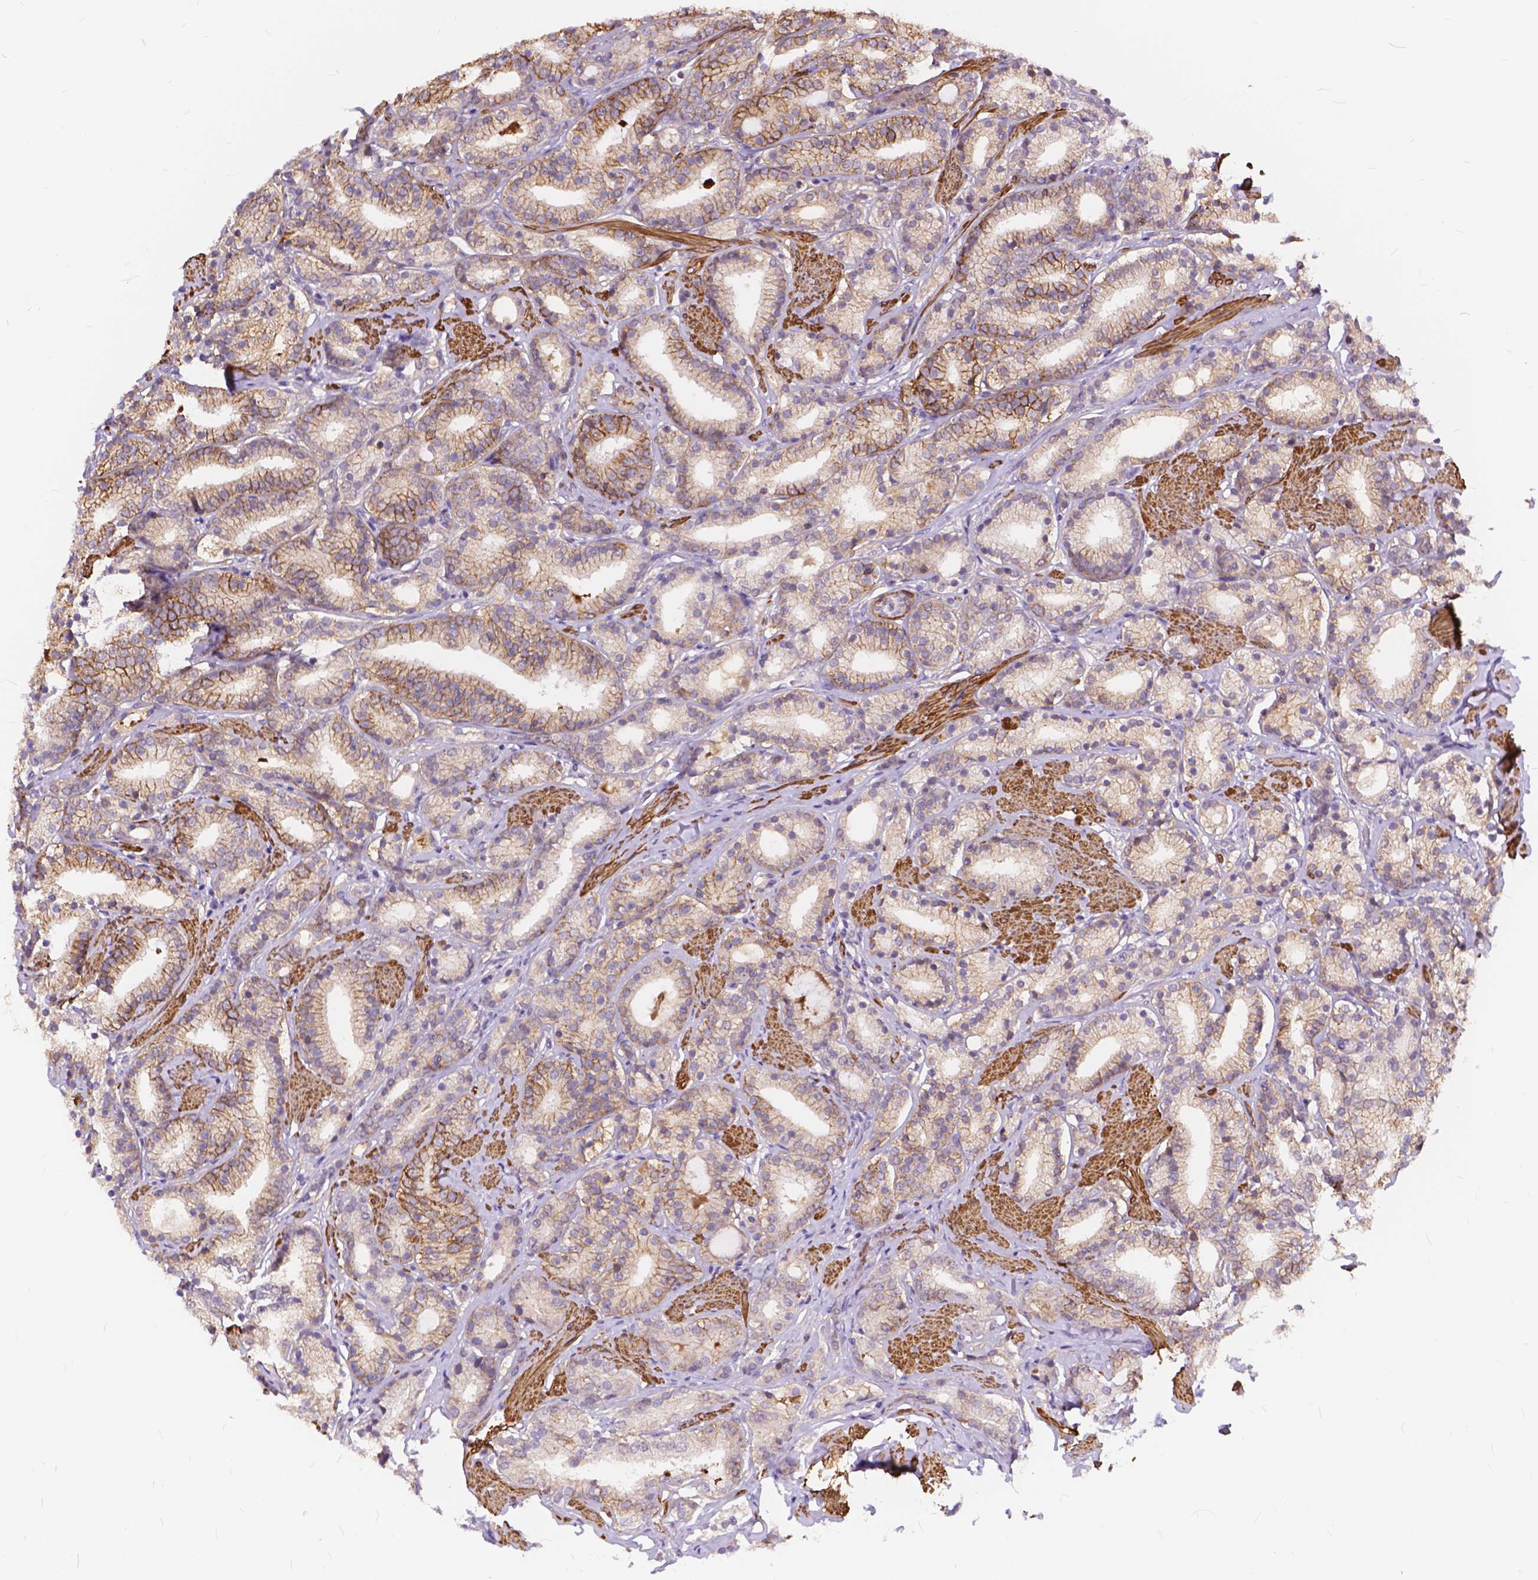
{"staining": {"intensity": "moderate", "quantity": ">75%", "location": "cytoplasmic/membranous"}, "tissue": "prostate cancer", "cell_type": "Tumor cells", "image_type": "cancer", "snomed": [{"axis": "morphology", "description": "Adenocarcinoma, High grade"}, {"axis": "topography", "description": "Prostate"}], "caption": "This is a histology image of immunohistochemistry (IHC) staining of prostate high-grade adenocarcinoma, which shows moderate staining in the cytoplasmic/membranous of tumor cells.", "gene": "MAN2C1", "patient": {"sex": "male", "age": 63}}